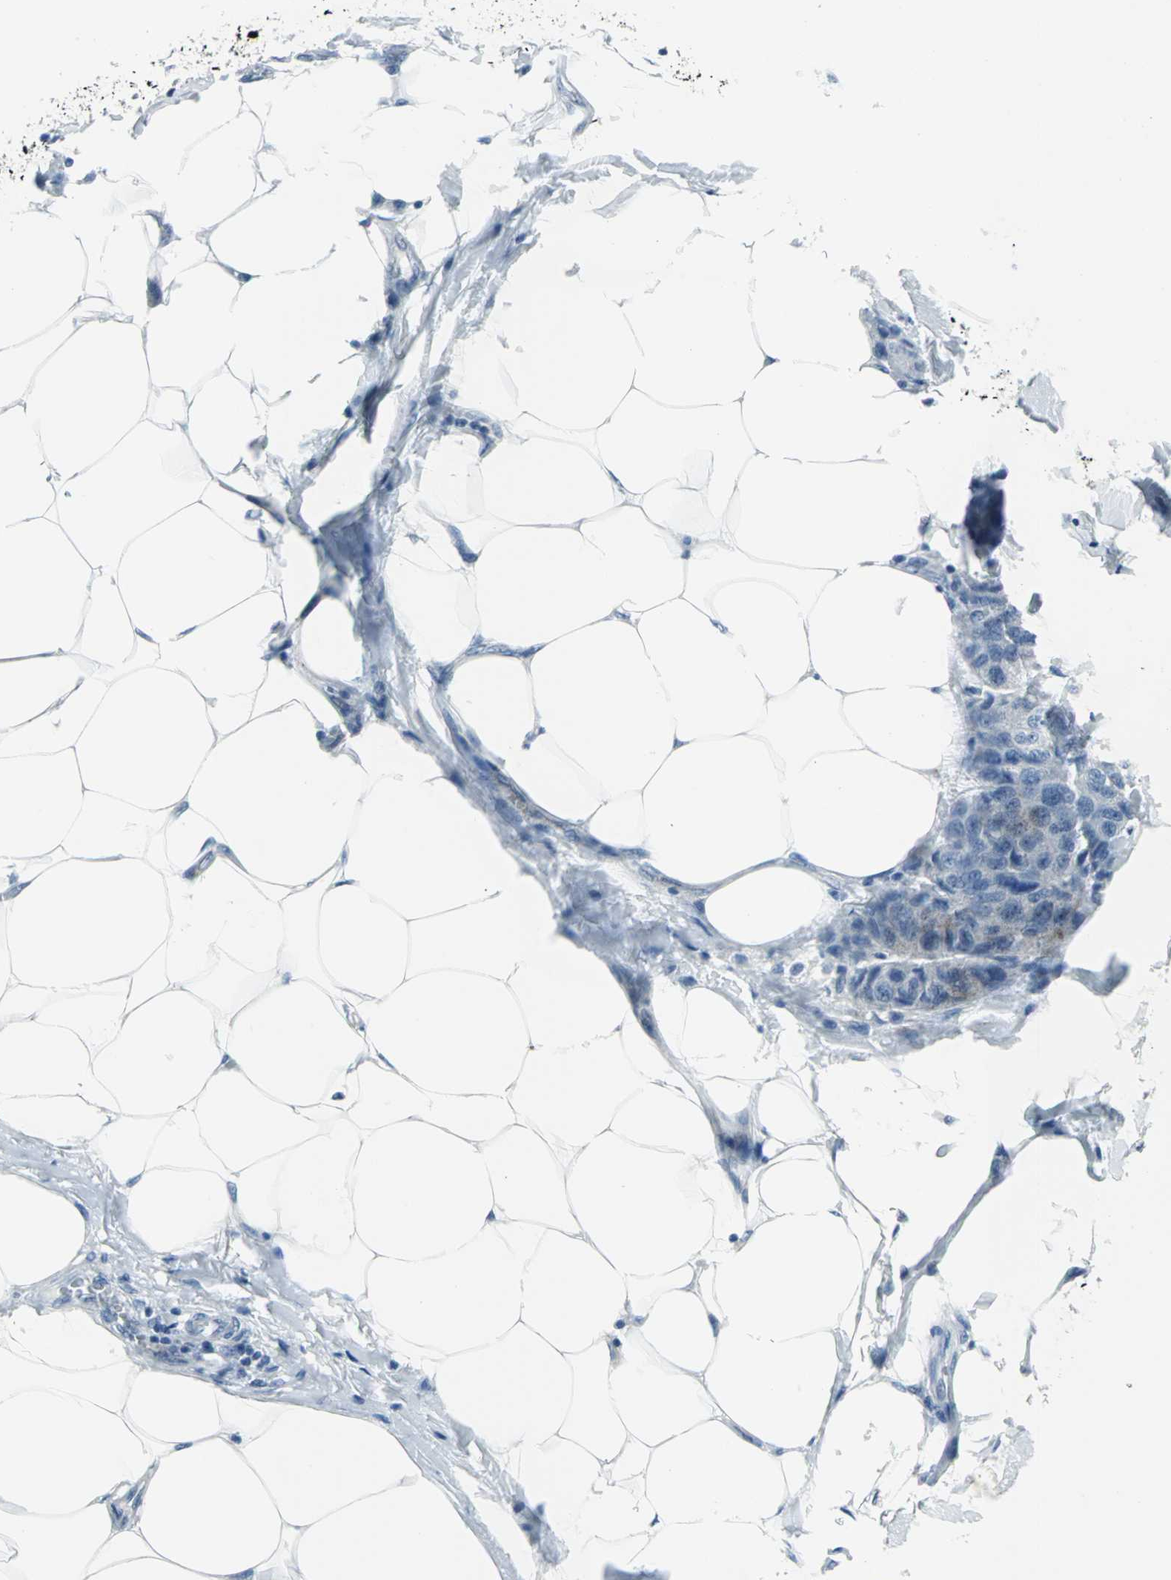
{"staining": {"intensity": "negative", "quantity": "none", "location": "none"}, "tissue": "breast cancer", "cell_type": "Tumor cells", "image_type": "cancer", "snomed": [{"axis": "morphology", "description": "Duct carcinoma"}, {"axis": "topography", "description": "Breast"}], "caption": "Micrograph shows no significant protein staining in tumor cells of infiltrating ductal carcinoma (breast).", "gene": "DNAI2", "patient": {"sex": "female", "age": 80}}